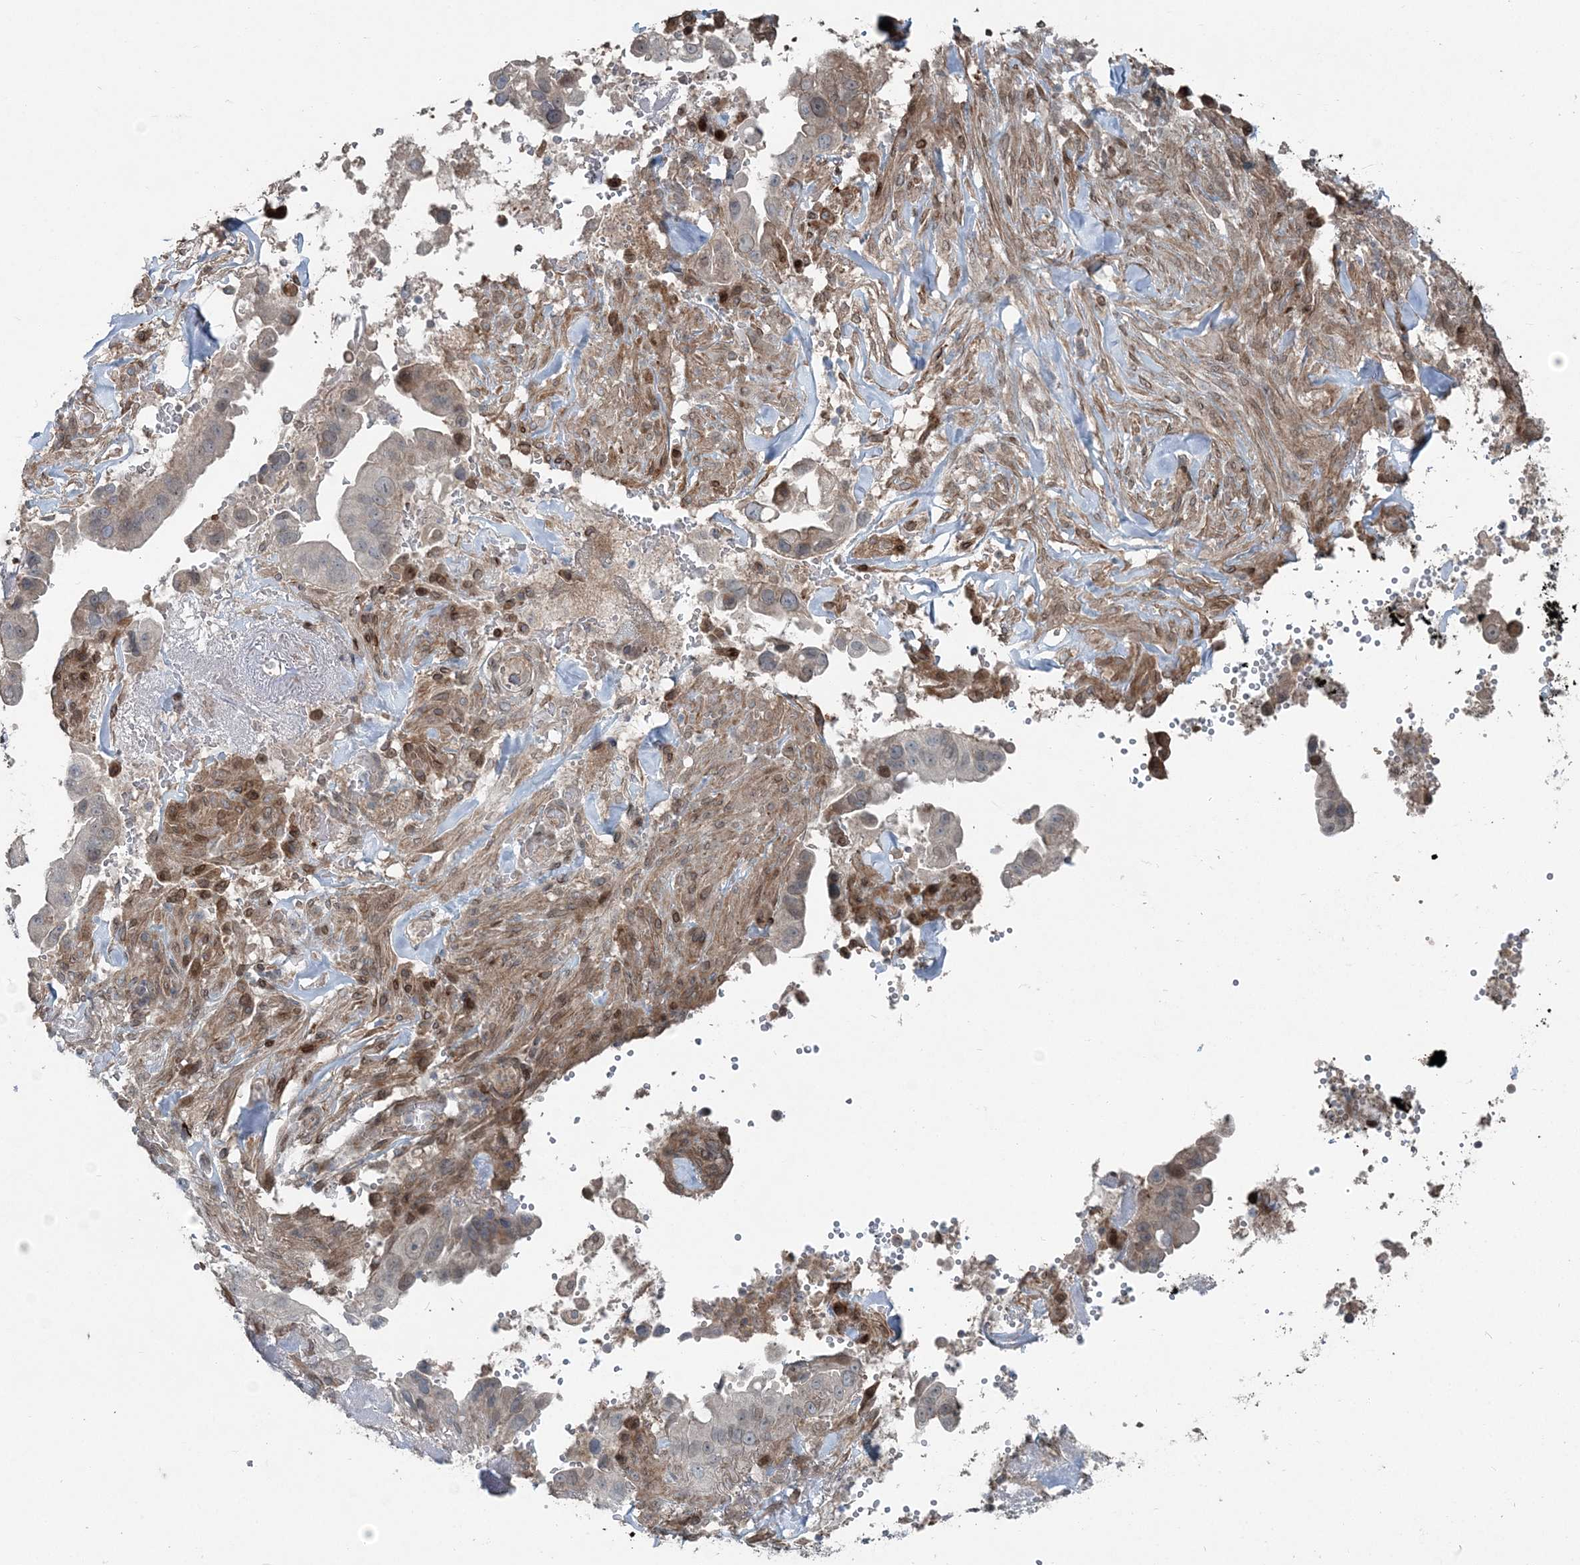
{"staining": {"intensity": "negative", "quantity": "none", "location": "none"}, "tissue": "pancreatic cancer", "cell_type": "Tumor cells", "image_type": "cancer", "snomed": [{"axis": "morphology", "description": "Inflammation, NOS"}, {"axis": "morphology", "description": "Adenocarcinoma, NOS"}, {"axis": "topography", "description": "Pancreas"}], "caption": "A photomicrograph of human pancreatic adenocarcinoma is negative for staining in tumor cells.", "gene": "FBXL17", "patient": {"sex": "female", "age": 56}}